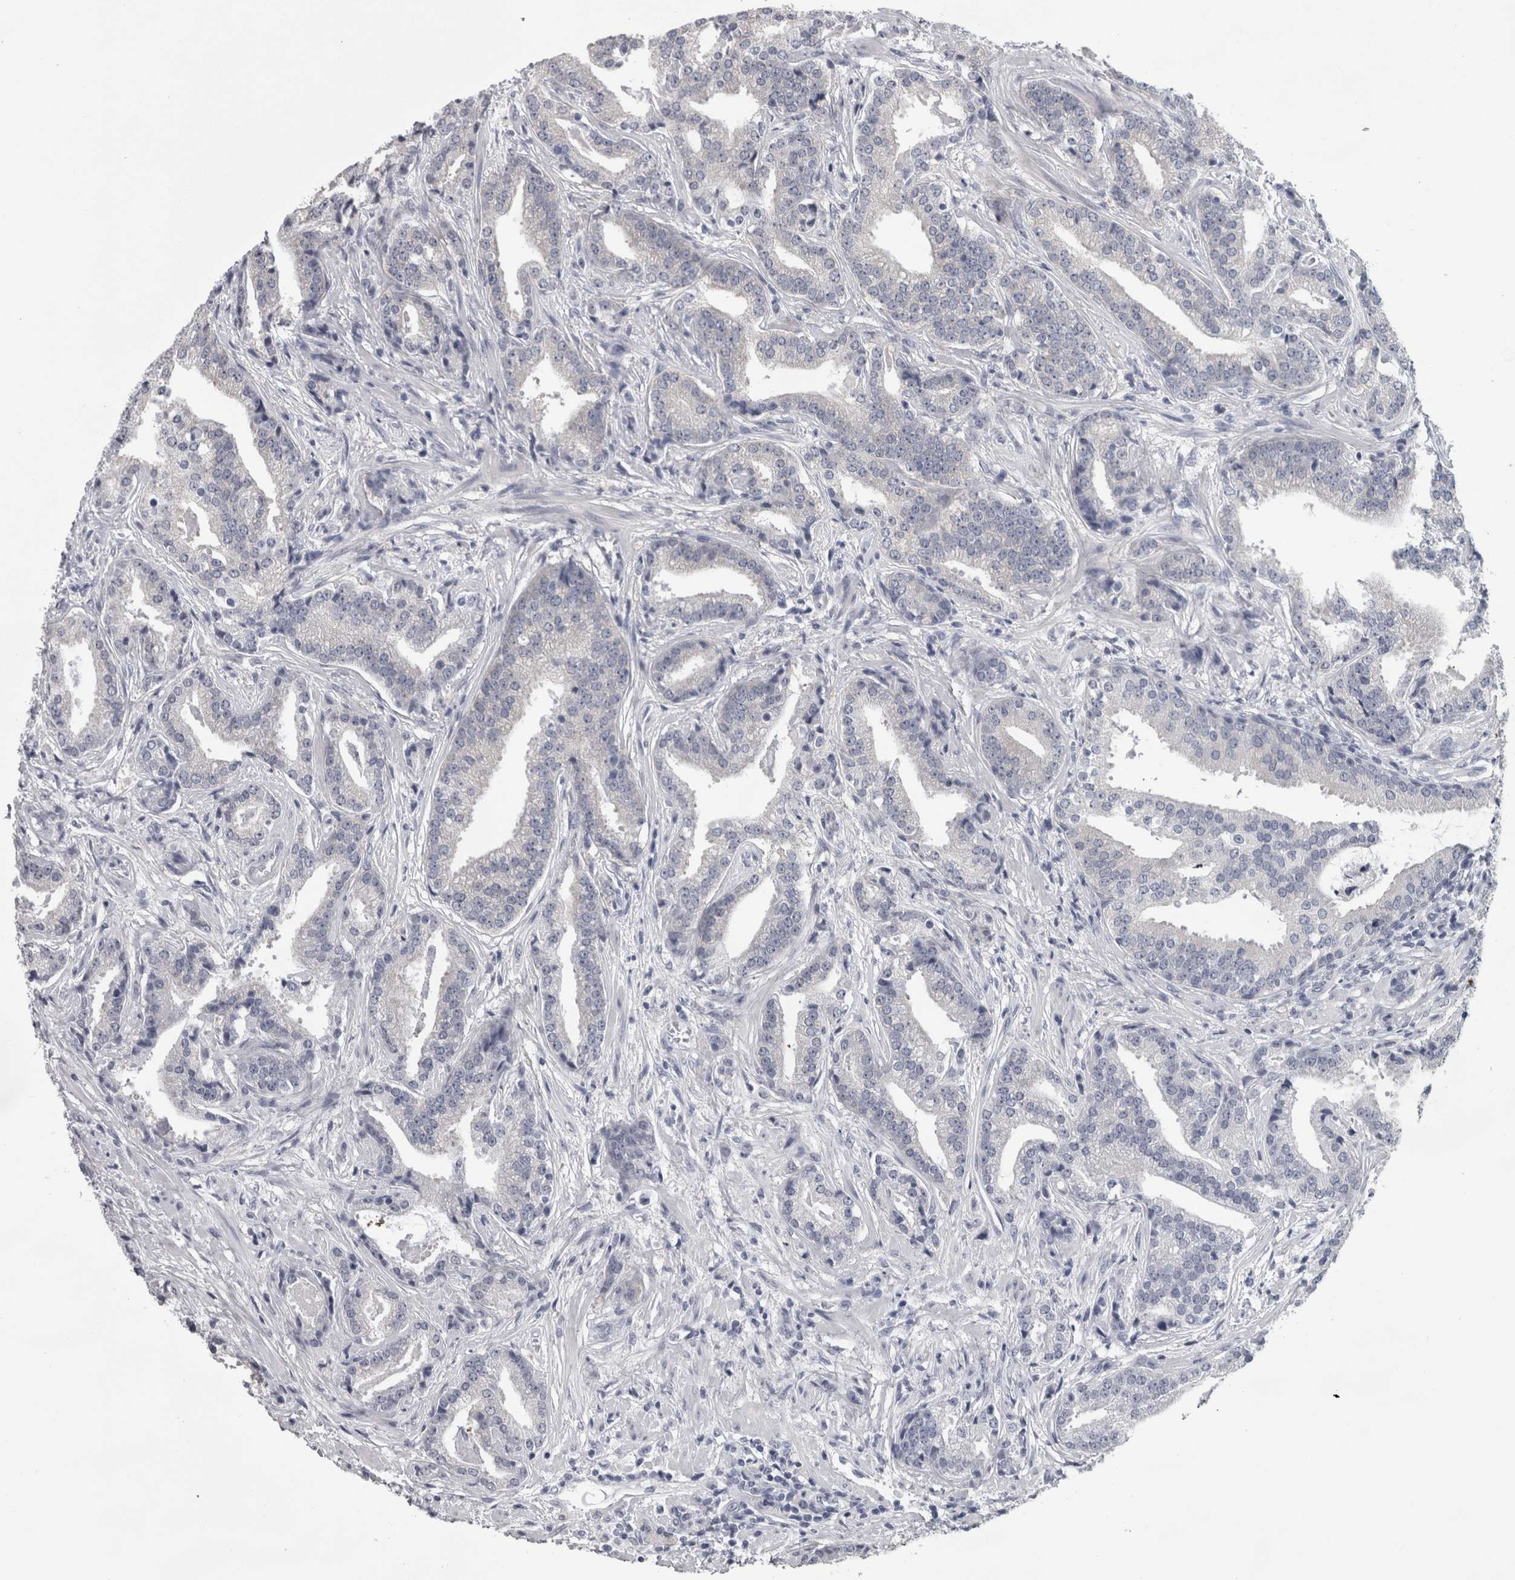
{"staining": {"intensity": "negative", "quantity": "none", "location": "none"}, "tissue": "prostate cancer", "cell_type": "Tumor cells", "image_type": "cancer", "snomed": [{"axis": "morphology", "description": "Adenocarcinoma, Low grade"}, {"axis": "topography", "description": "Prostate"}], "caption": "An image of prostate cancer stained for a protein displays no brown staining in tumor cells.", "gene": "PRKCI", "patient": {"sex": "male", "age": 67}}